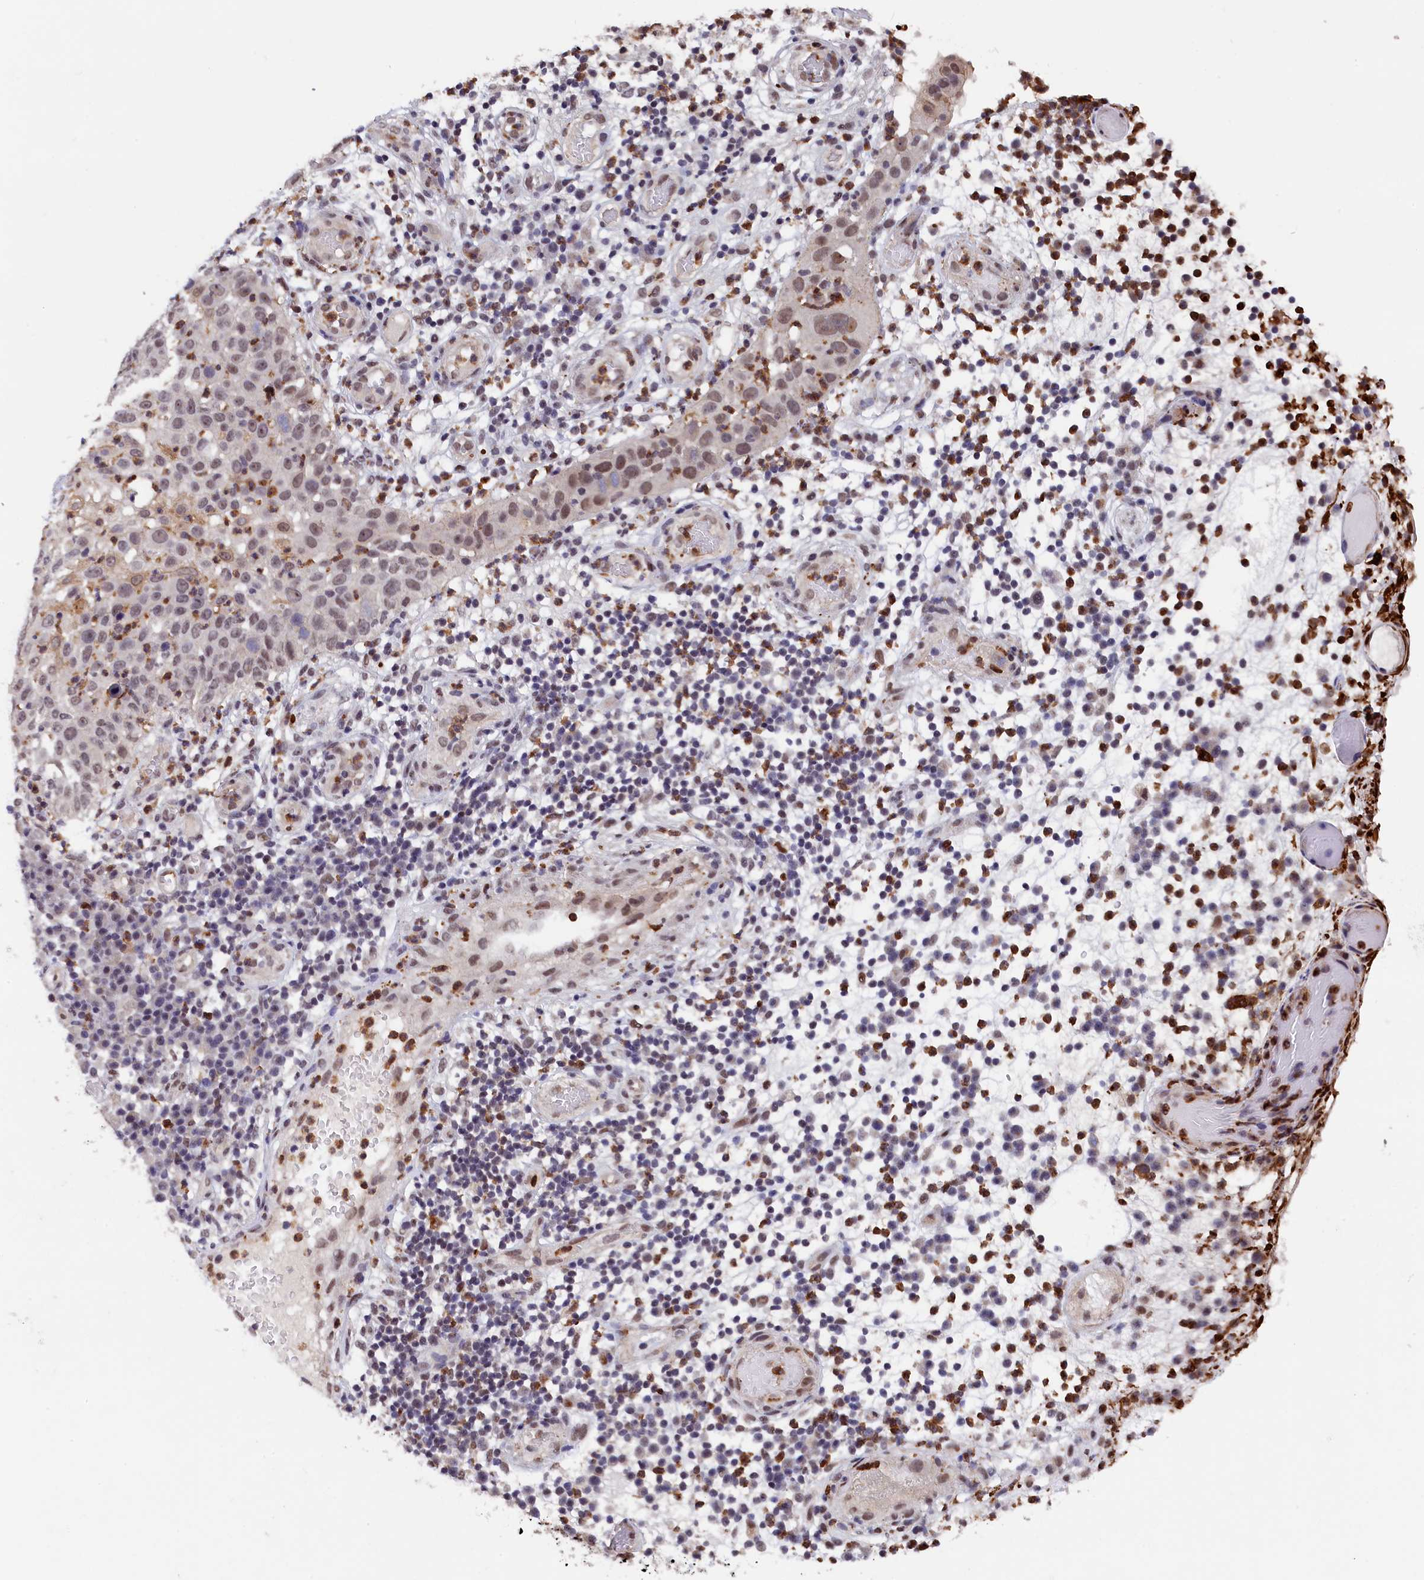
{"staining": {"intensity": "moderate", "quantity": "25%-75%", "location": "cytoplasmic/membranous,nuclear"}, "tissue": "skin cancer", "cell_type": "Tumor cells", "image_type": "cancer", "snomed": [{"axis": "morphology", "description": "Squamous cell carcinoma, NOS"}, {"axis": "topography", "description": "Skin"}], "caption": "This histopathology image reveals IHC staining of skin cancer, with medium moderate cytoplasmic/membranous and nuclear expression in about 25%-75% of tumor cells.", "gene": "ADIG", "patient": {"sex": "female", "age": 44}}